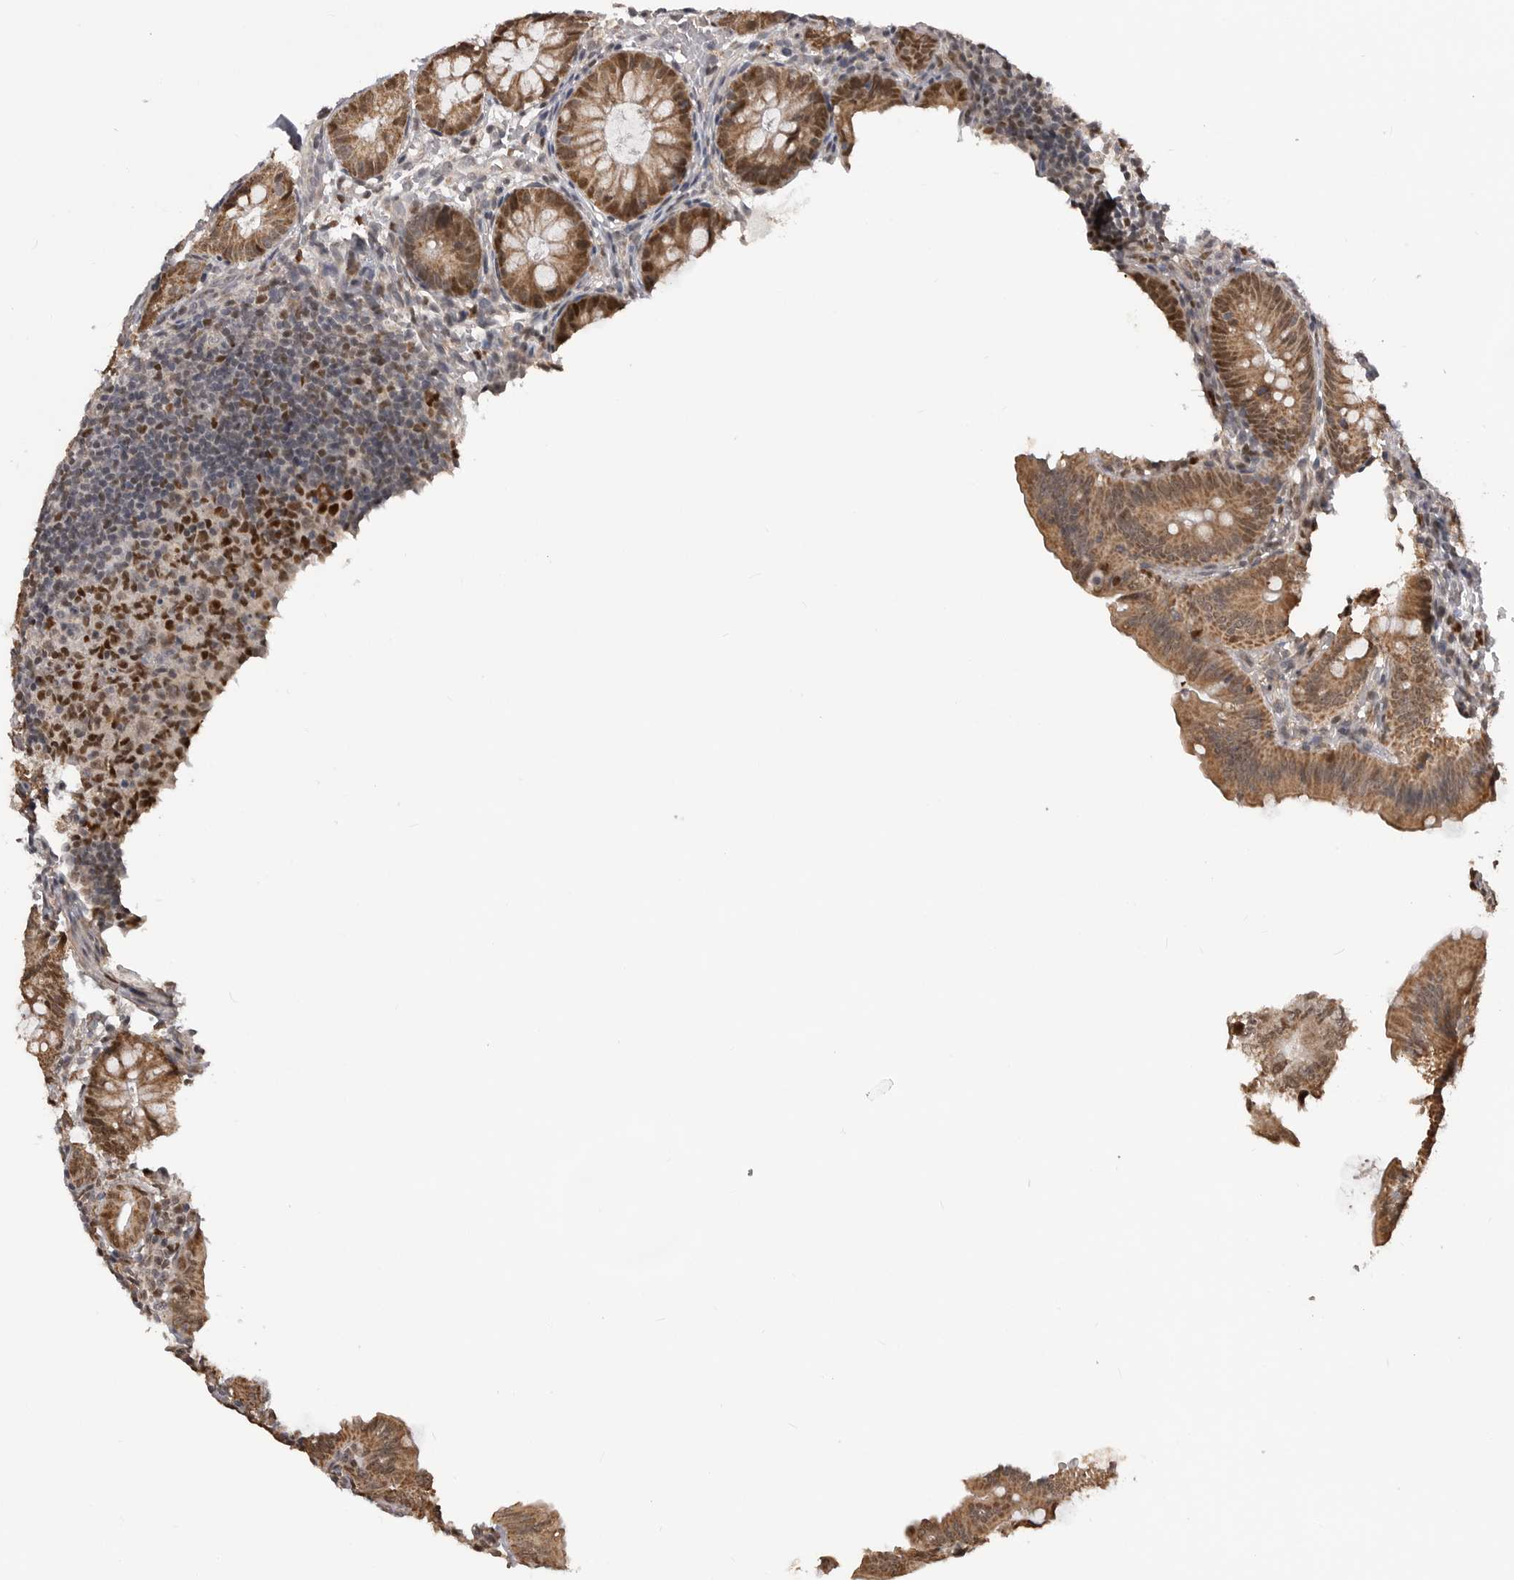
{"staining": {"intensity": "moderate", "quantity": ">75%", "location": "cytoplasmic/membranous,nuclear"}, "tissue": "appendix", "cell_type": "Glandular cells", "image_type": "normal", "snomed": [{"axis": "morphology", "description": "Normal tissue, NOS"}, {"axis": "topography", "description": "Appendix"}], "caption": "Brown immunohistochemical staining in normal appendix demonstrates moderate cytoplasmic/membranous,nuclear staining in about >75% of glandular cells. Using DAB (3,3'-diaminobenzidine) (brown) and hematoxylin (blue) stains, captured at high magnification using brightfield microscopy.", "gene": "SMARCC1", "patient": {"sex": "male", "age": 1}}